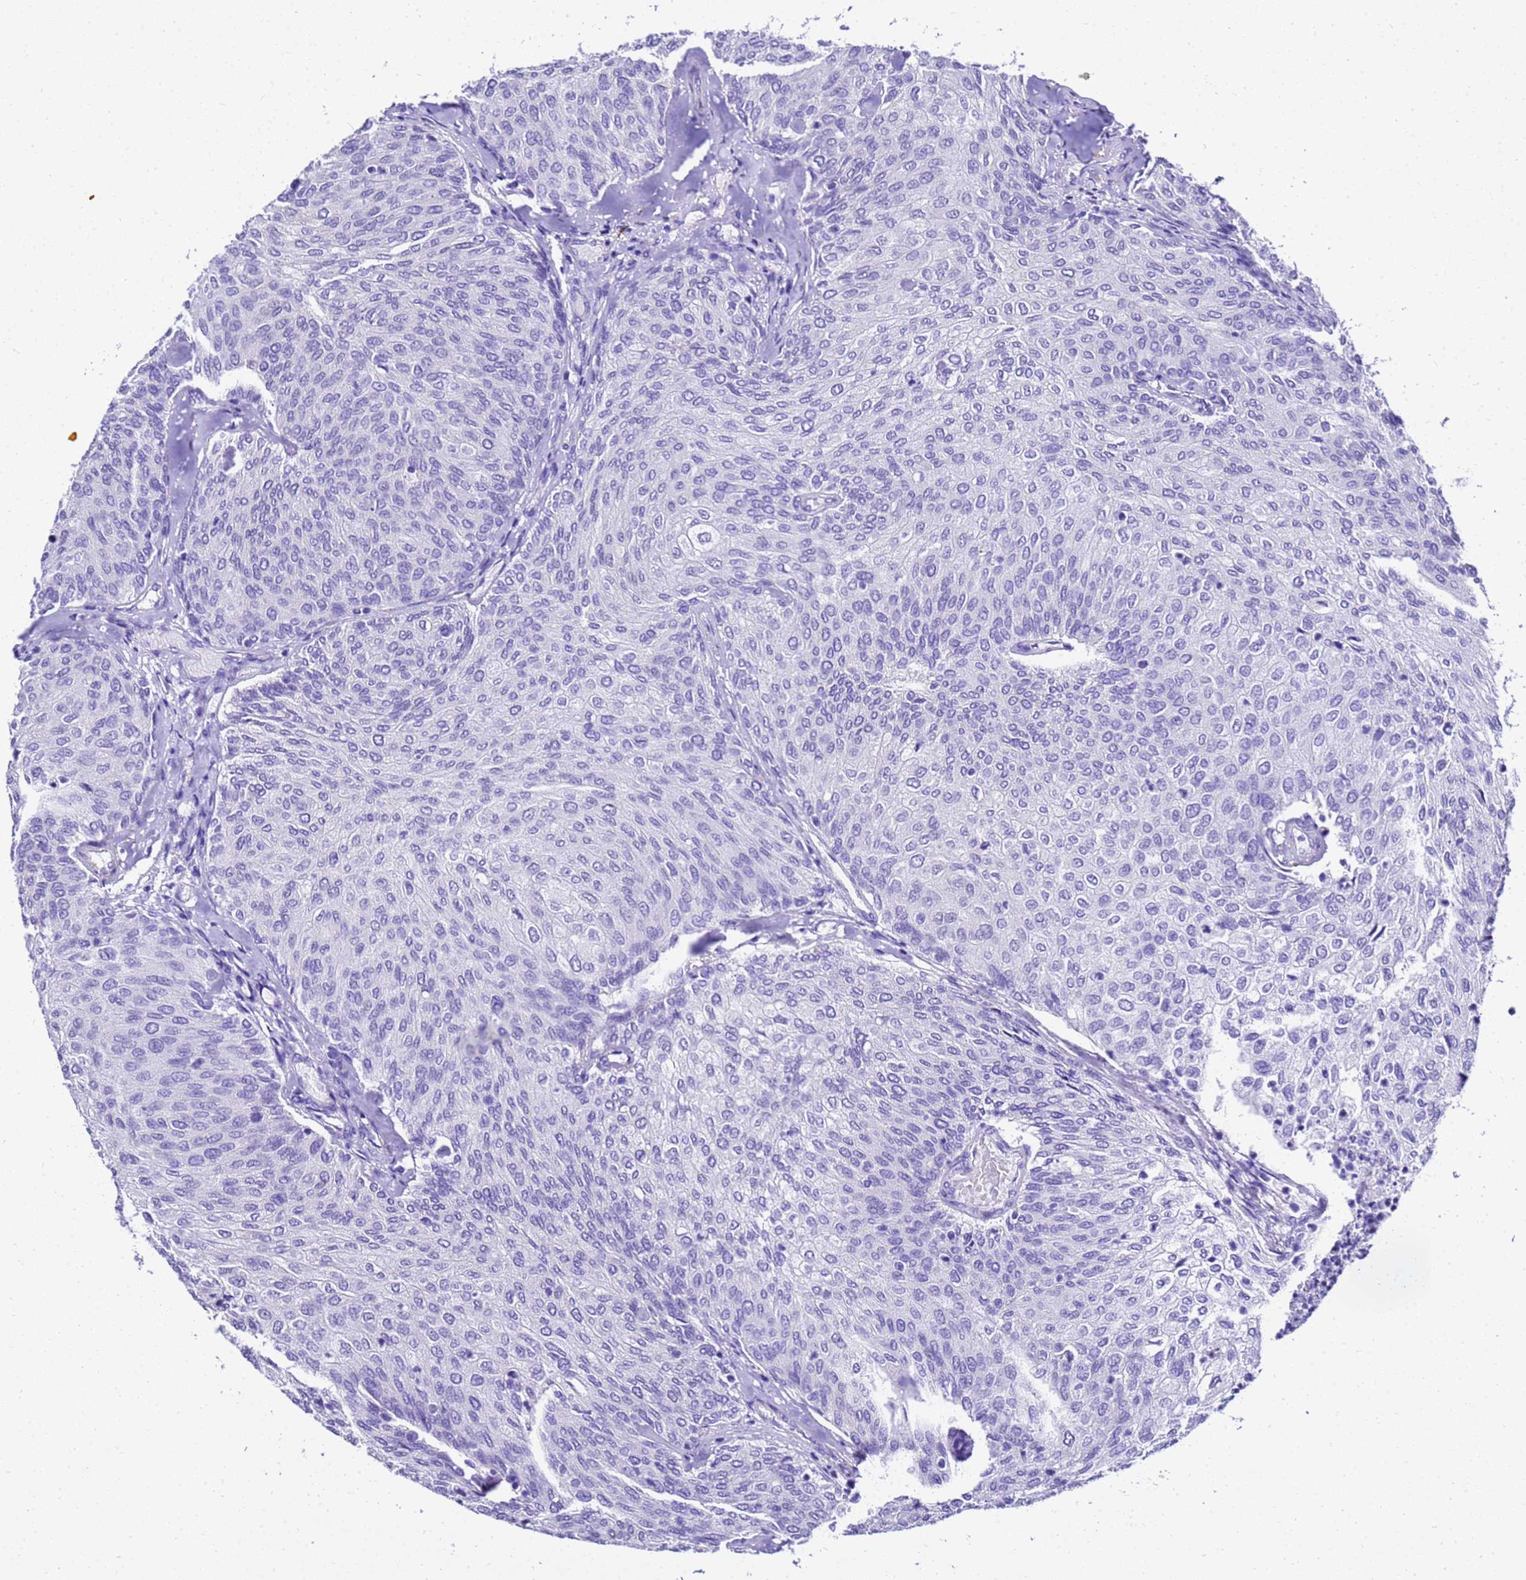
{"staining": {"intensity": "negative", "quantity": "none", "location": "none"}, "tissue": "urothelial cancer", "cell_type": "Tumor cells", "image_type": "cancer", "snomed": [{"axis": "morphology", "description": "Urothelial carcinoma, Low grade"}, {"axis": "topography", "description": "Urinary bladder"}], "caption": "Immunohistochemistry histopathology image of neoplastic tissue: urothelial cancer stained with DAB demonstrates no significant protein staining in tumor cells.", "gene": "HSPB6", "patient": {"sex": "female", "age": 79}}